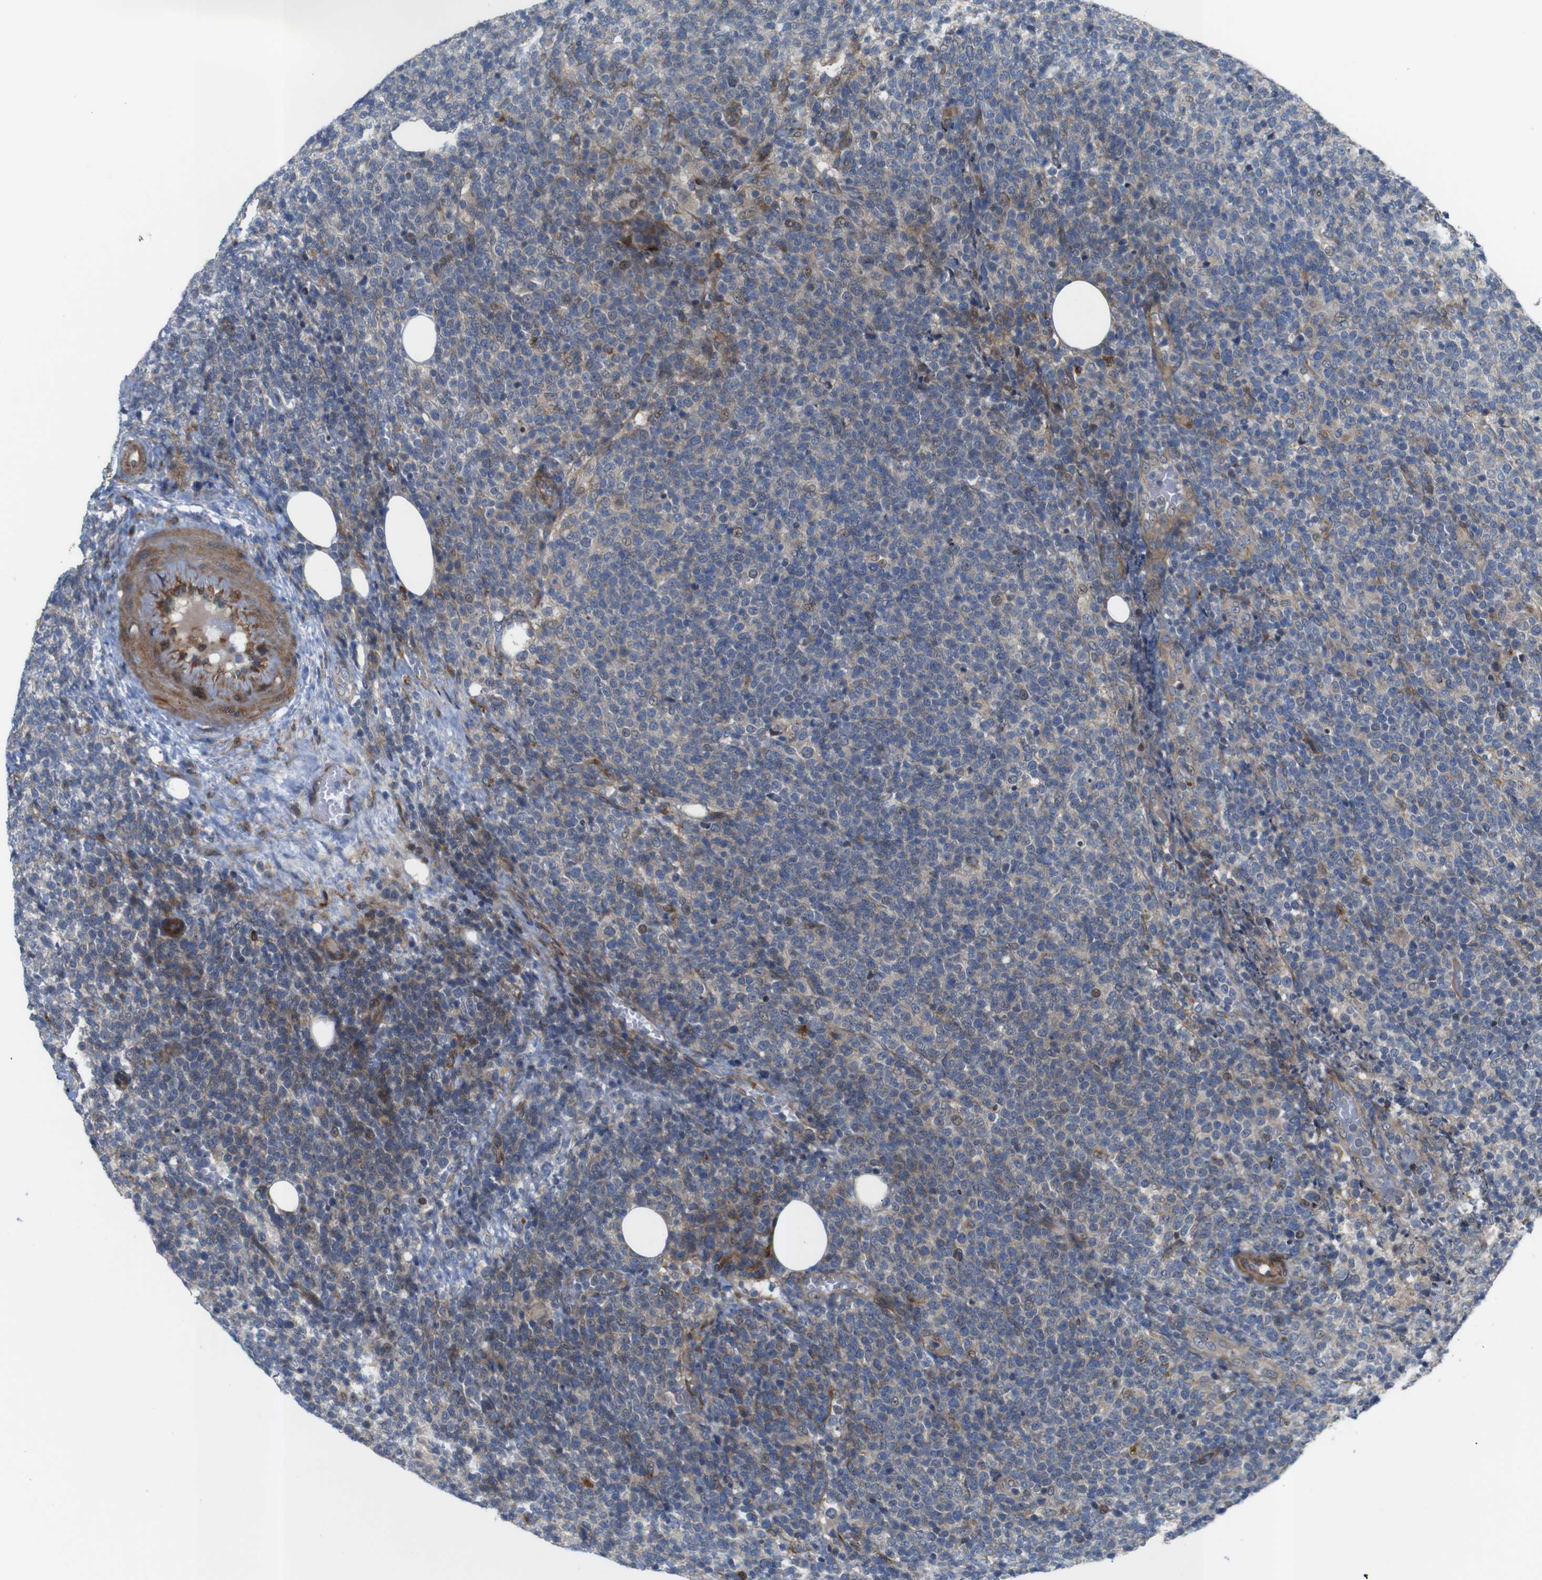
{"staining": {"intensity": "negative", "quantity": "none", "location": "none"}, "tissue": "lymphoma", "cell_type": "Tumor cells", "image_type": "cancer", "snomed": [{"axis": "morphology", "description": "Malignant lymphoma, non-Hodgkin's type, High grade"}, {"axis": "topography", "description": "Lymph node"}], "caption": "Immunohistochemistry micrograph of neoplastic tissue: human lymphoma stained with DAB exhibits no significant protein expression in tumor cells.", "gene": "P3H2", "patient": {"sex": "male", "age": 61}}